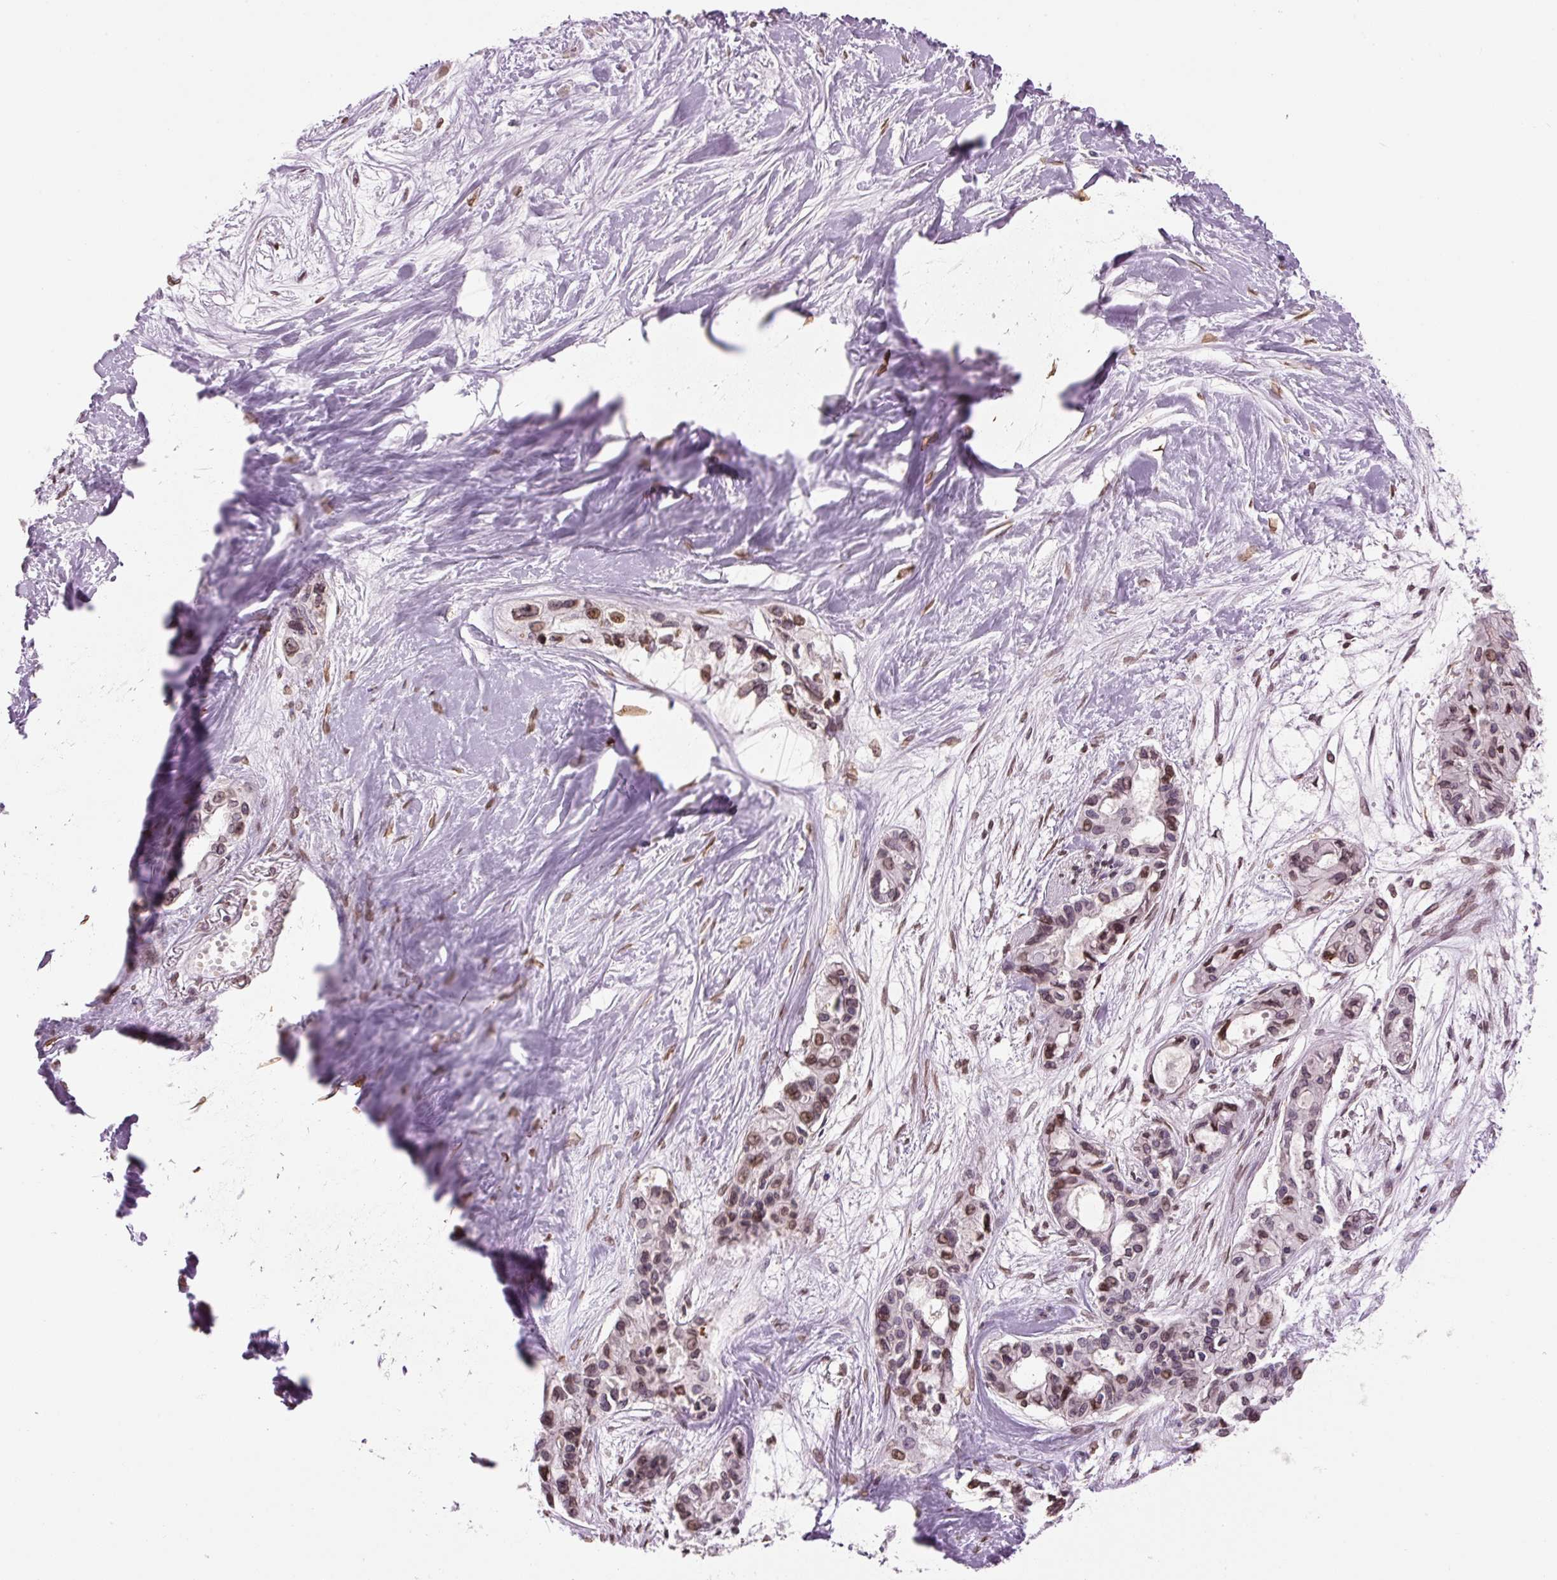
{"staining": {"intensity": "moderate", "quantity": ">75%", "location": "nuclear"}, "tissue": "pancreatic cancer", "cell_type": "Tumor cells", "image_type": "cancer", "snomed": [{"axis": "morphology", "description": "Adenocarcinoma, NOS"}, {"axis": "topography", "description": "Pancreas"}], "caption": "There is medium levels of moderate nuclear expression in tumor cells of pancreatic adenocarcinoma, as demonstrated by immunohistochemical staining (brown color).", "gene": "ZNF224", "patient": {"sex": "female", "age": 50}}